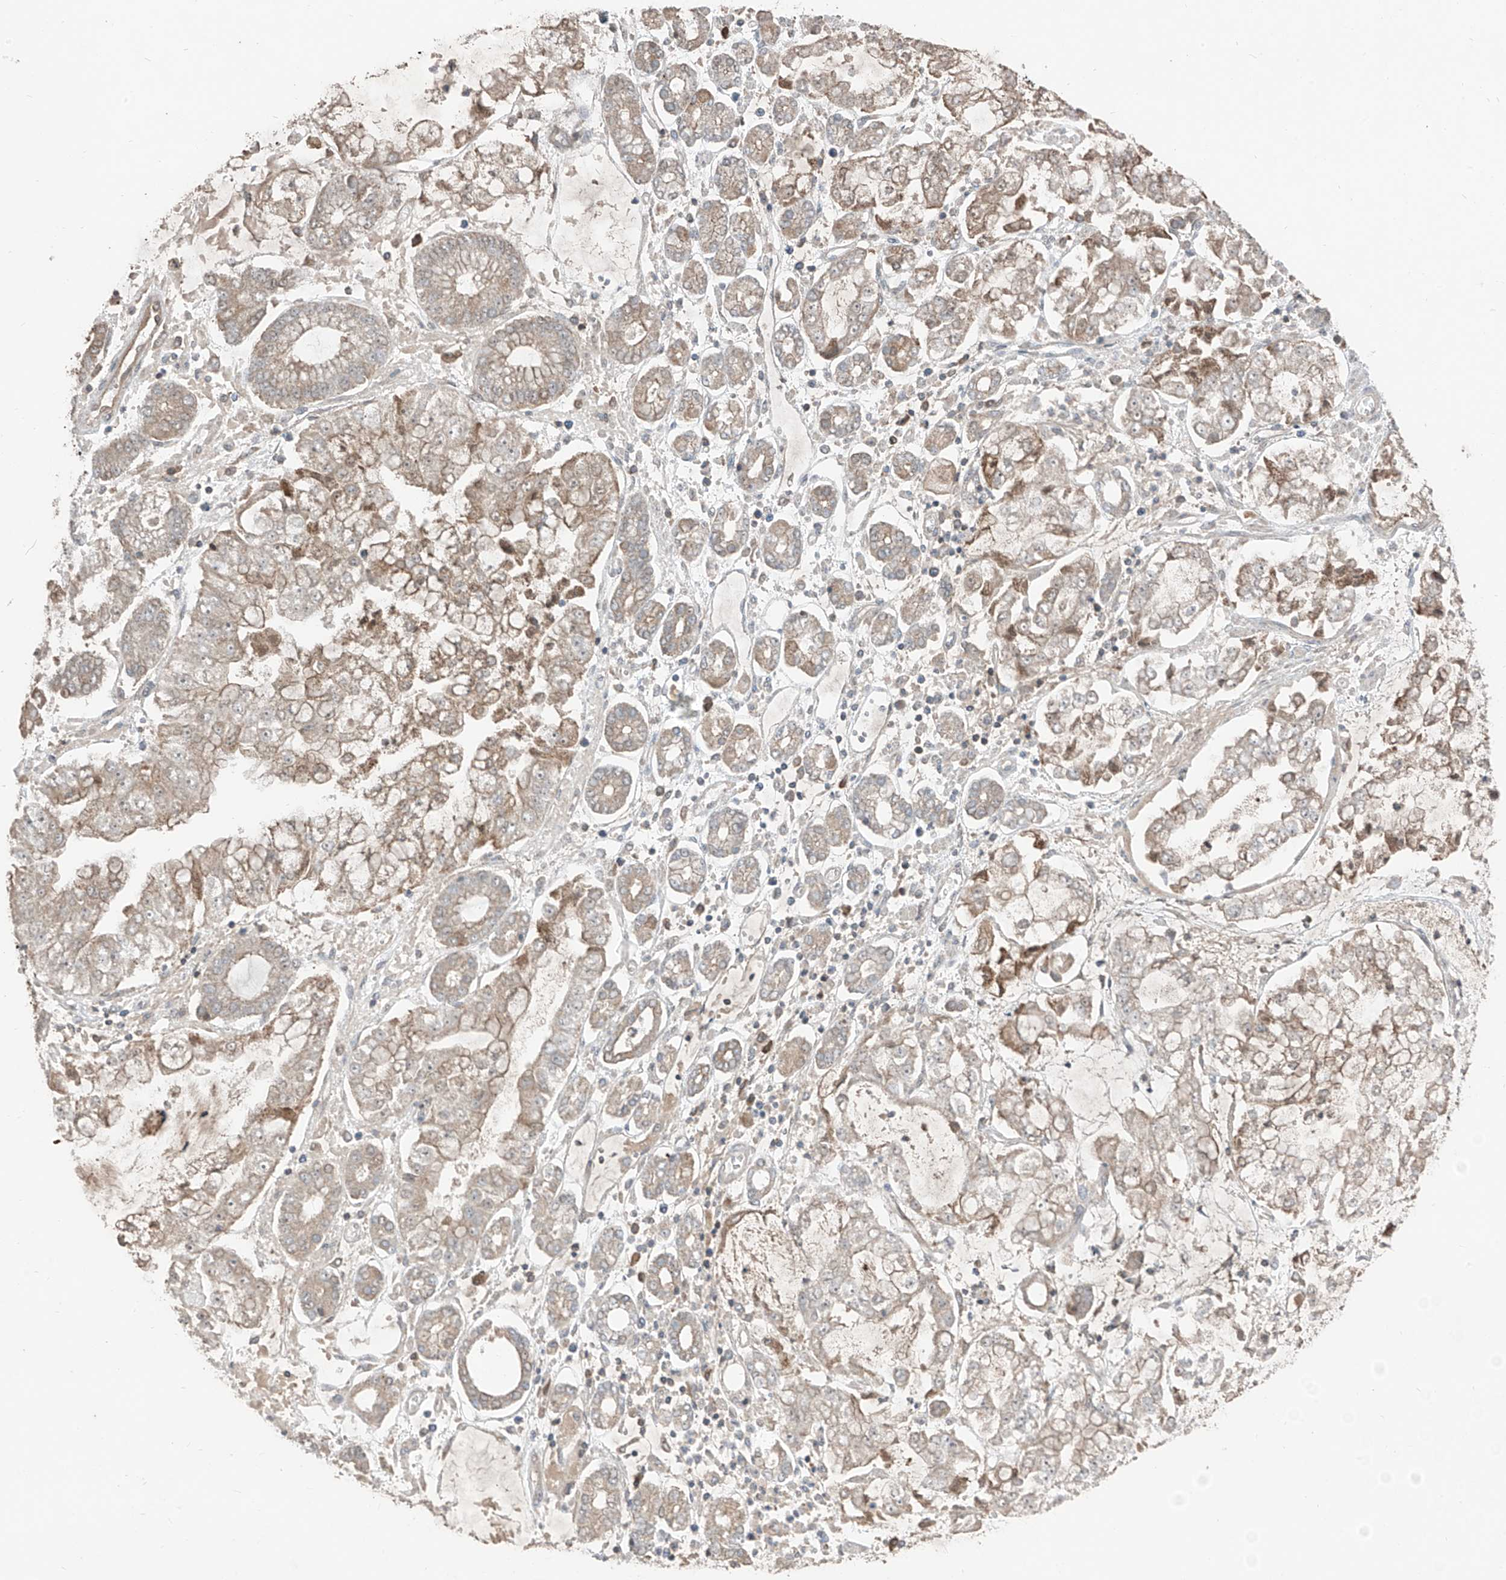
{"staining": {"intensity": "weak", "quantity": "25%-75%", "location": "cytoplasmic/membranous"}, "tissue": "stomach cancer", "cell_type": "Tumor cells", "image_type": "cancer", "snomed": [{"axis": "morphology", "description": "Adenocarcinoma, NOS"}, {"axis": "topography", "description": "Stomach"}], "caption": "Stomach cancer was stained to show a protein in brown. There is low levels of weak cytoplasmic/membranous expression in about 25%-75% of tumor cells.", "gene": "COLGALT2", "patient": {"sex": "male", "age": 76}}